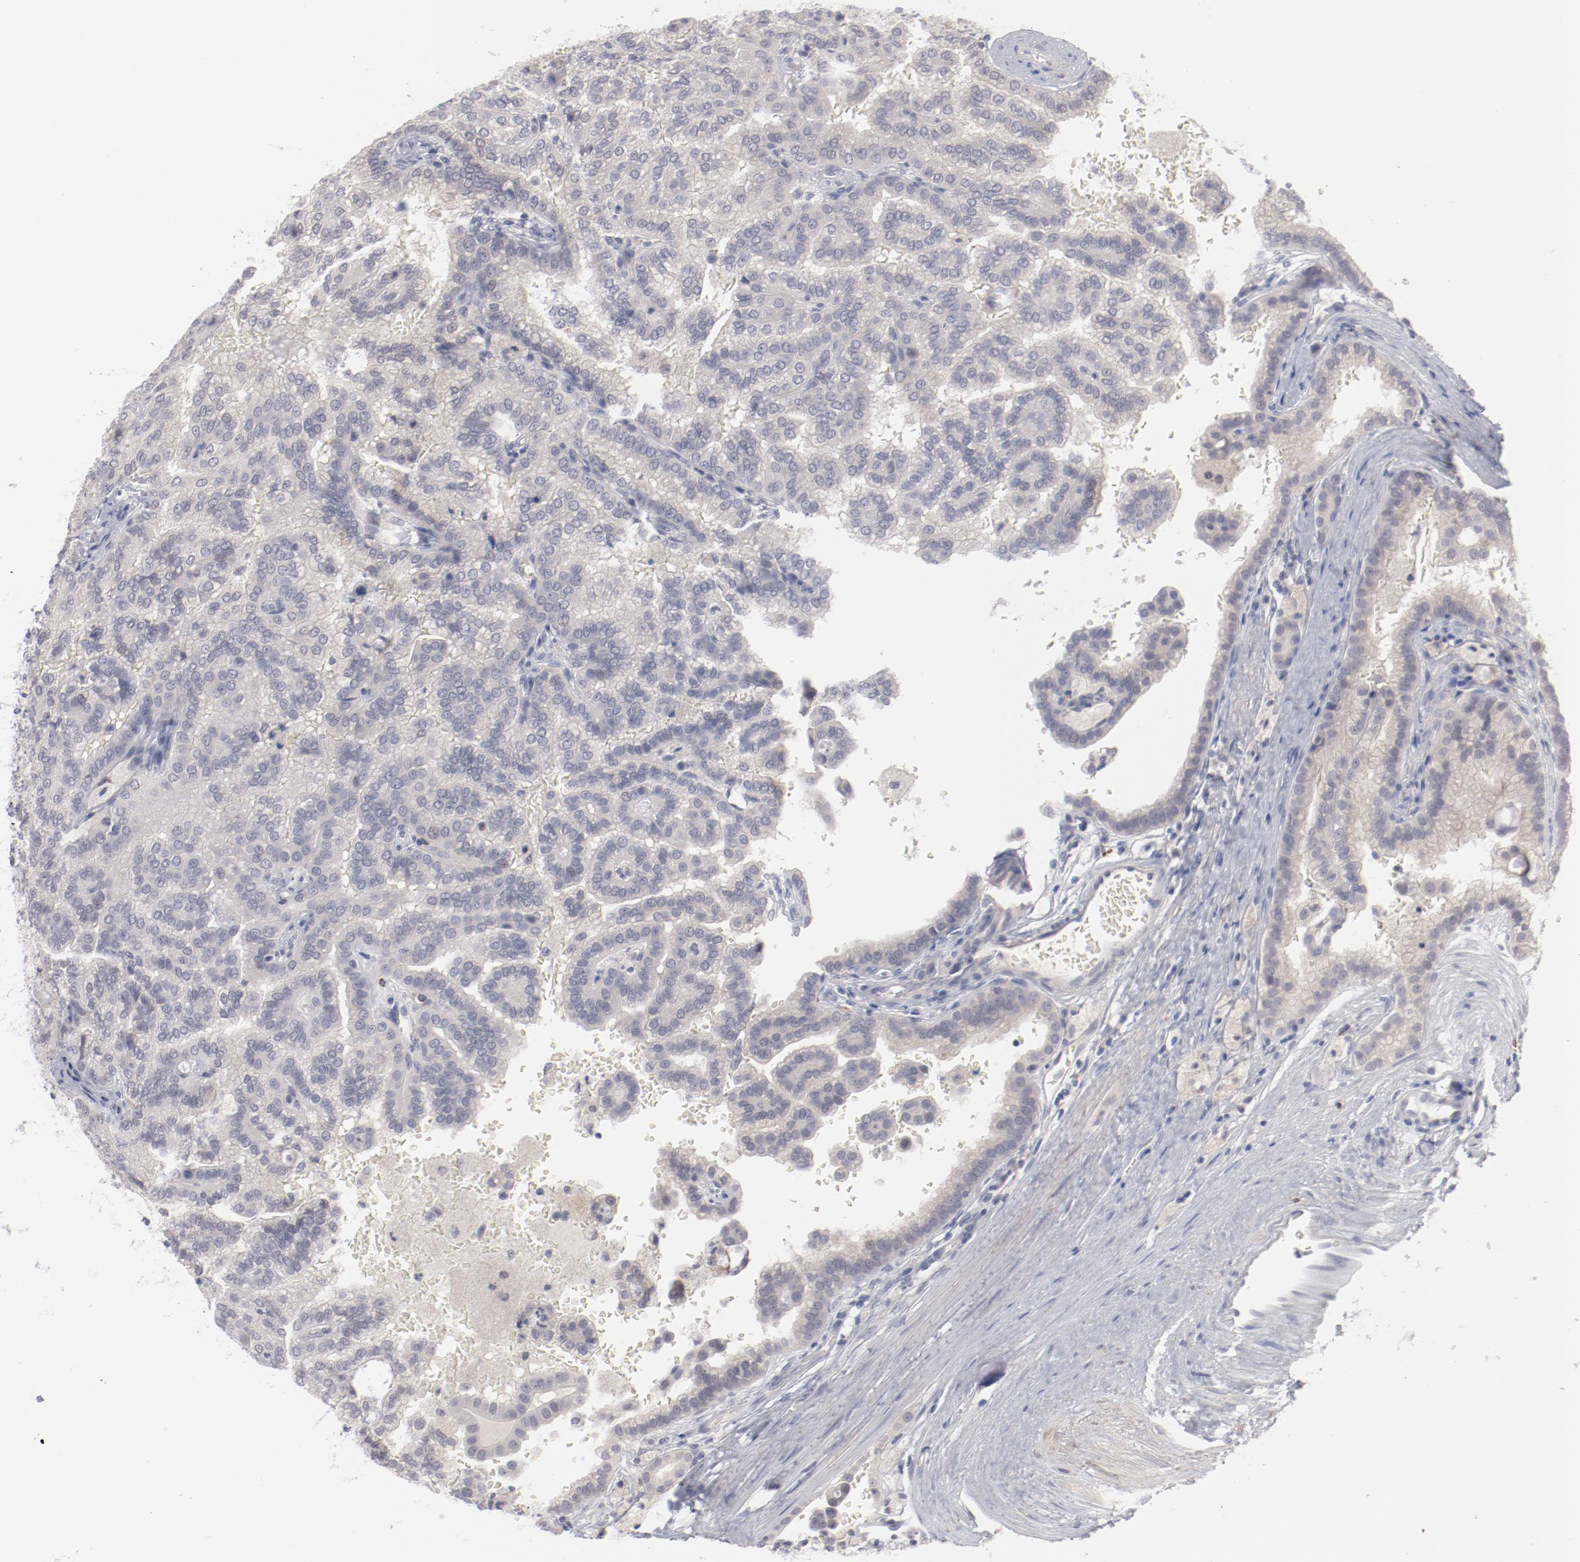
{"staining": {"intensity": "weak", "quantity": "<25%", "location": "cytoplasmic/membranous"}, "tissue": "renal cancer", "cell_type": "Tumor cells", "image_type": "cancer", "snomed": [{"axis": "morphology", "description": "Adenocarcinoma, NOS"}, {"axis": "topography", "description": "Kidney"}], "caption": "Immunohistochemistry micrograph of human renal cancer stained for a protein (brown), which demonstrates no staining in tumor cells. (DAB (3,3'-diaminobenzidine) IHC with hematoxylin counter stain).", "gene": "SH3BGR", "patient": {"sex": "male", "age": 61}}